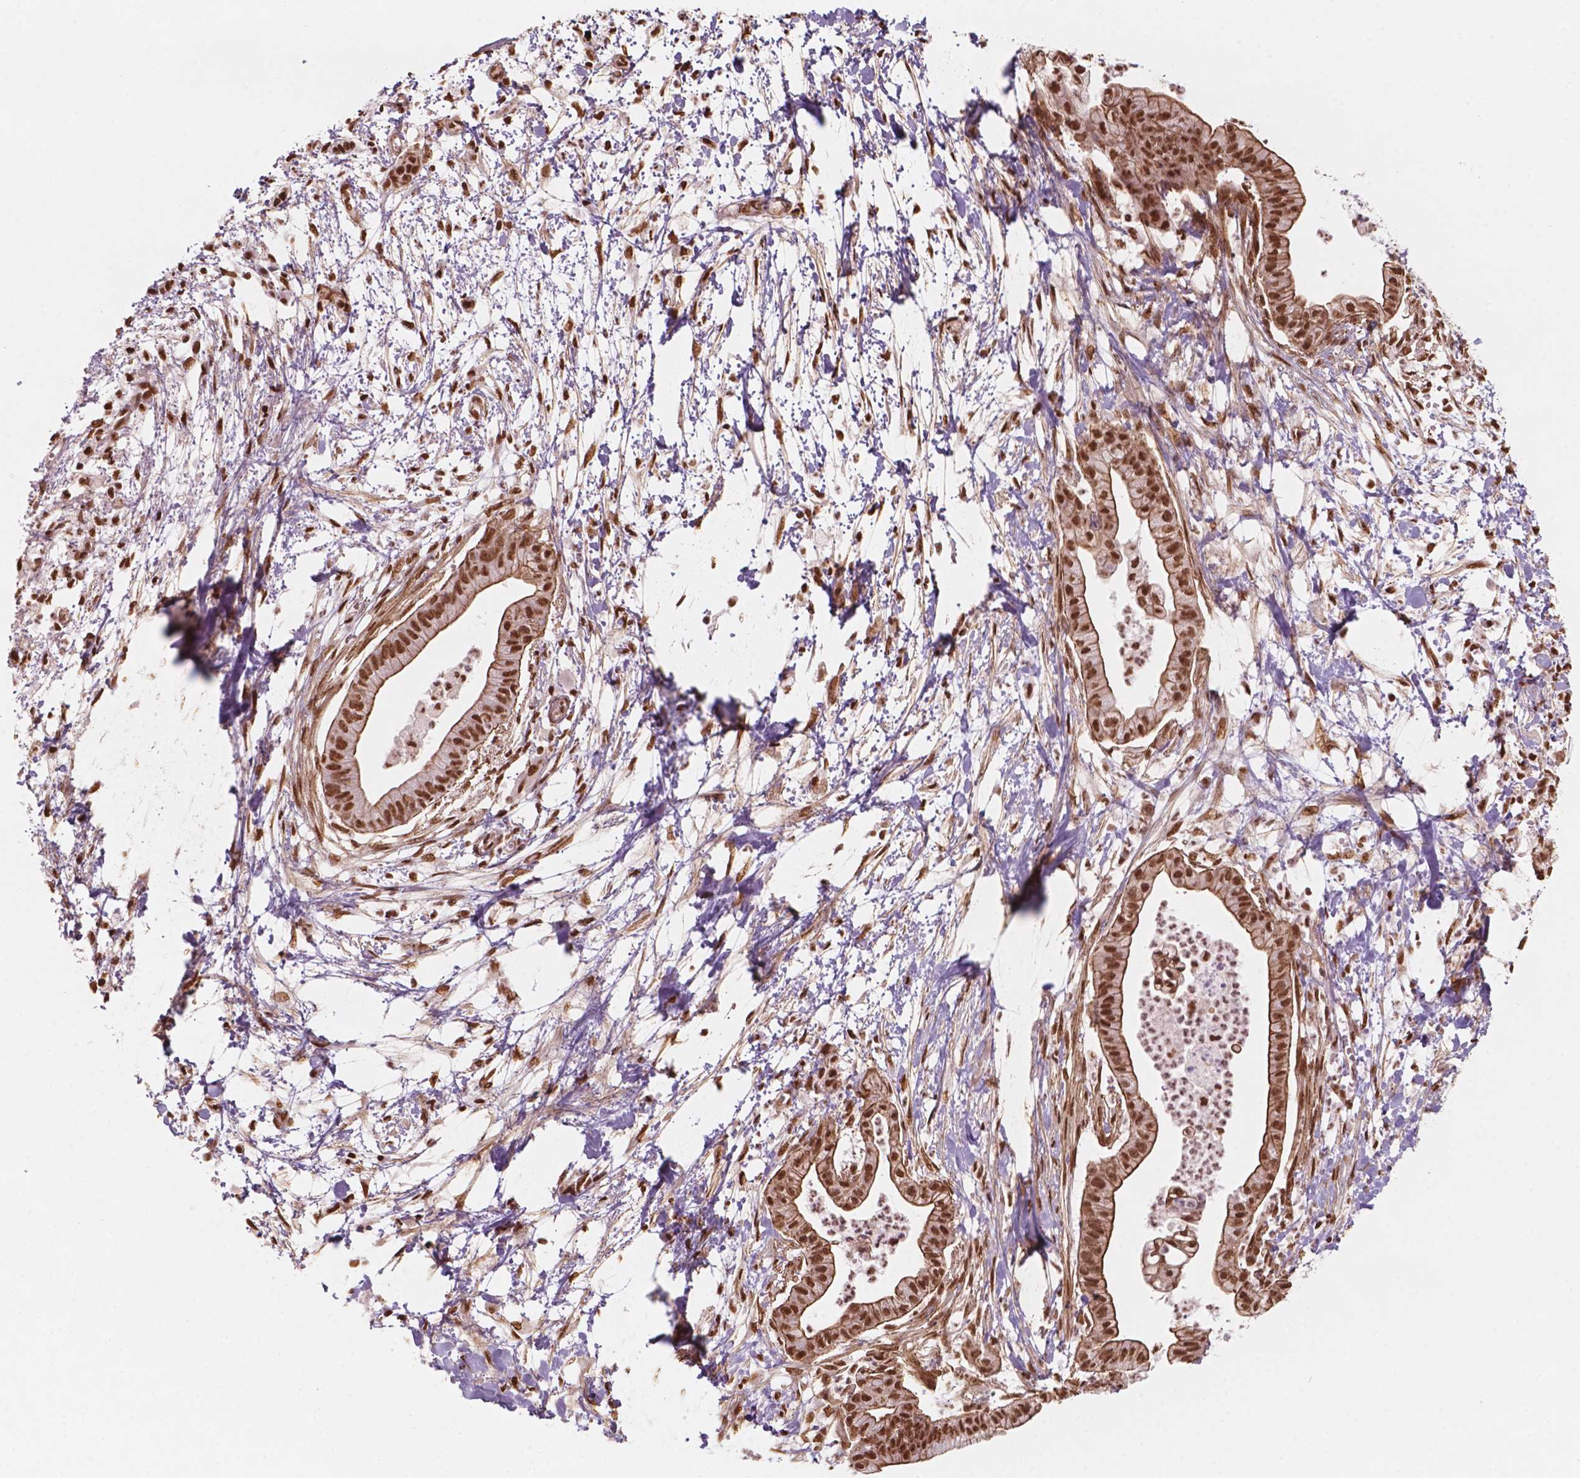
{"staining": {"intensity": "moderate", "quantity": ">75%", "location": "nuclear"}, "tissue": "pancreatic cancer", "cell_type": "Tumor cells", "image_type": "cancer", "snomed": [{"axis": "morphology", "description": "Normal tissue, NOS"}, {"axis": "morphology", "description": "Adenocarcinoma, NOS"}, {"axis": "topography", "description": "Lymph node"}, {"axis": "topography", "description": "Pancreas"}], "caption": "Immunohistochemical staining of human pancreatic adenocarcinoma displays medium levels of moderate nuclear staining in about >75% of tumor cells. (DAB IHC, brown staining for protein, blue staining for nuclei).", "gene": "GTF3C5", "patient": {"sex": "female", "age": 58}}